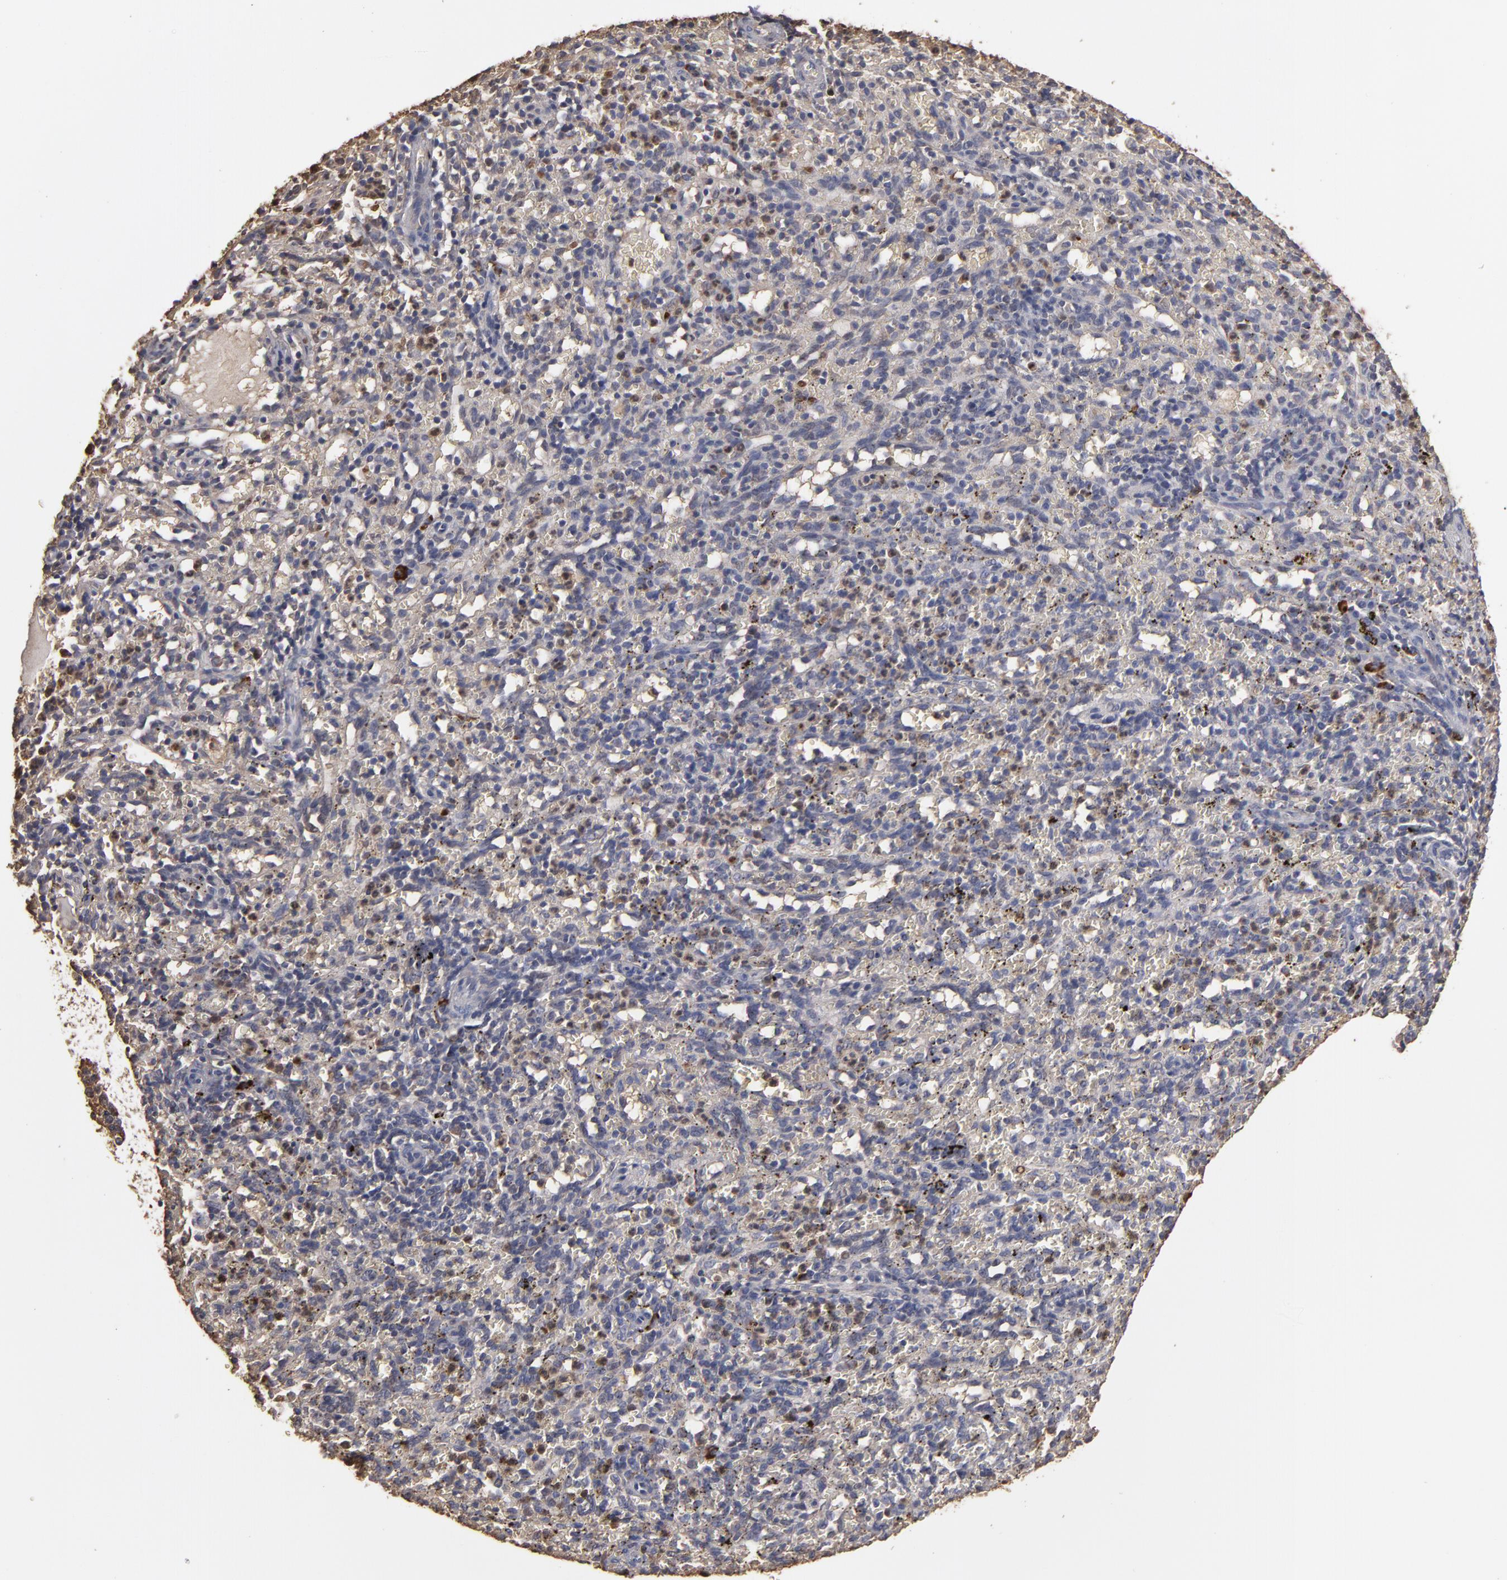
{"staining": {"intensity": "weak", "quantity": "25%-75%", "location": "cytoplasmic/membranous"}, "tissue": "spleen", "cell_type": "Cells in red pulp", "image_type": "normal", "snomed": [{"axis": "morphology", "description": "Normal tissue, NOS"}, {"axis": "topography", "description": "Spleen"}], "caption": "Protein staining displays weak cytoplasmic/membranous positivity in approximately 25%-75% of cells in red pulp in normal spleen. (Brightfield microscopy of DAB IHC at high magnification).", "gene": "RO60", "patient": {"sex": "female", "age": 10}}